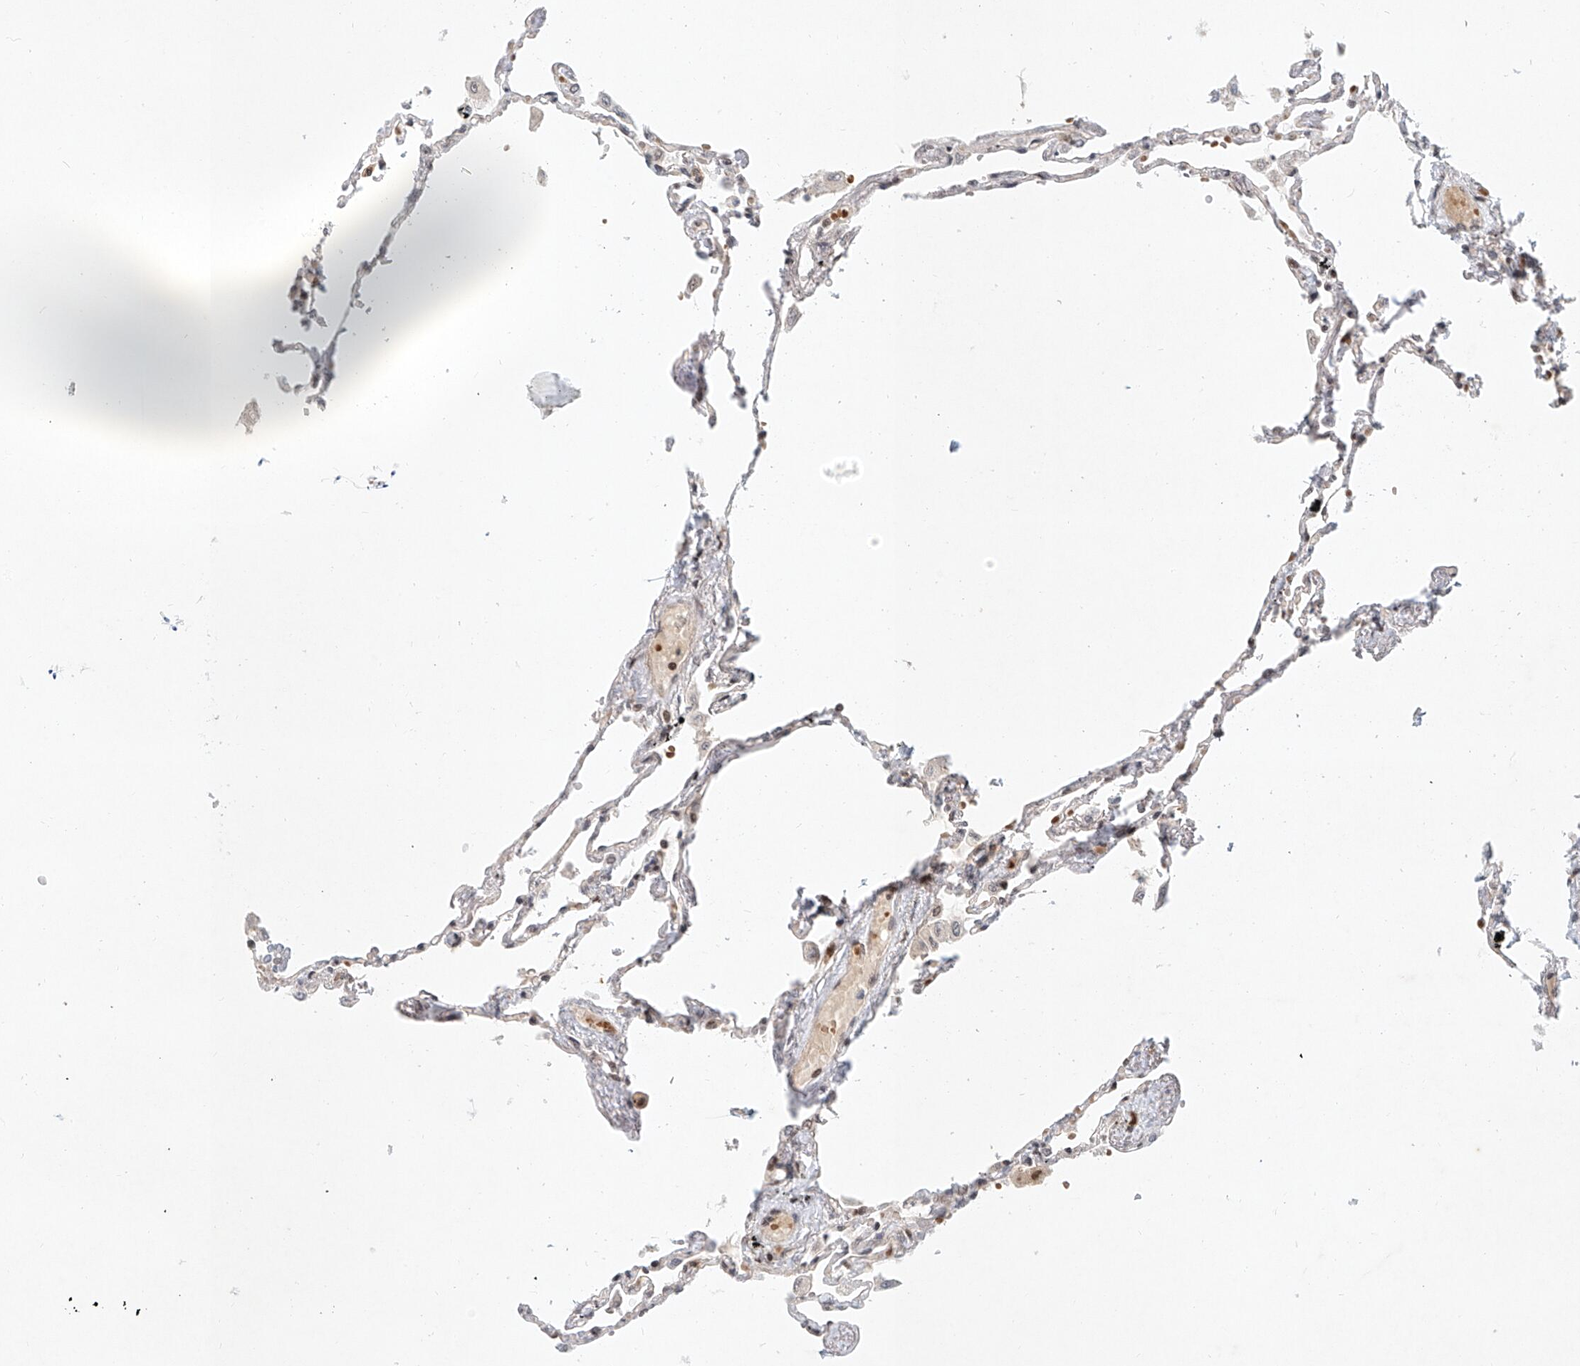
{"staining": {"intensity": "moderate", "quantity": "25%-75%", "location": "nuclear"}, "tissue": "lung", "cell_type": "Alveolar cells", "image_type": "normal", "snomed": [{"axis": "morphology", "description": "Normal tissue, NOS"}, {"axis": "topography", "description": "Lung"}], "caption": "IHC (DAB (3,3'-diaminobenzidine)) staining of benign human lung shows moderate nuclear protein expression in about 25%-75% of alveolar cells.", "gene": "ZNF470", "patient": {"sex": "female", "age": 67}}